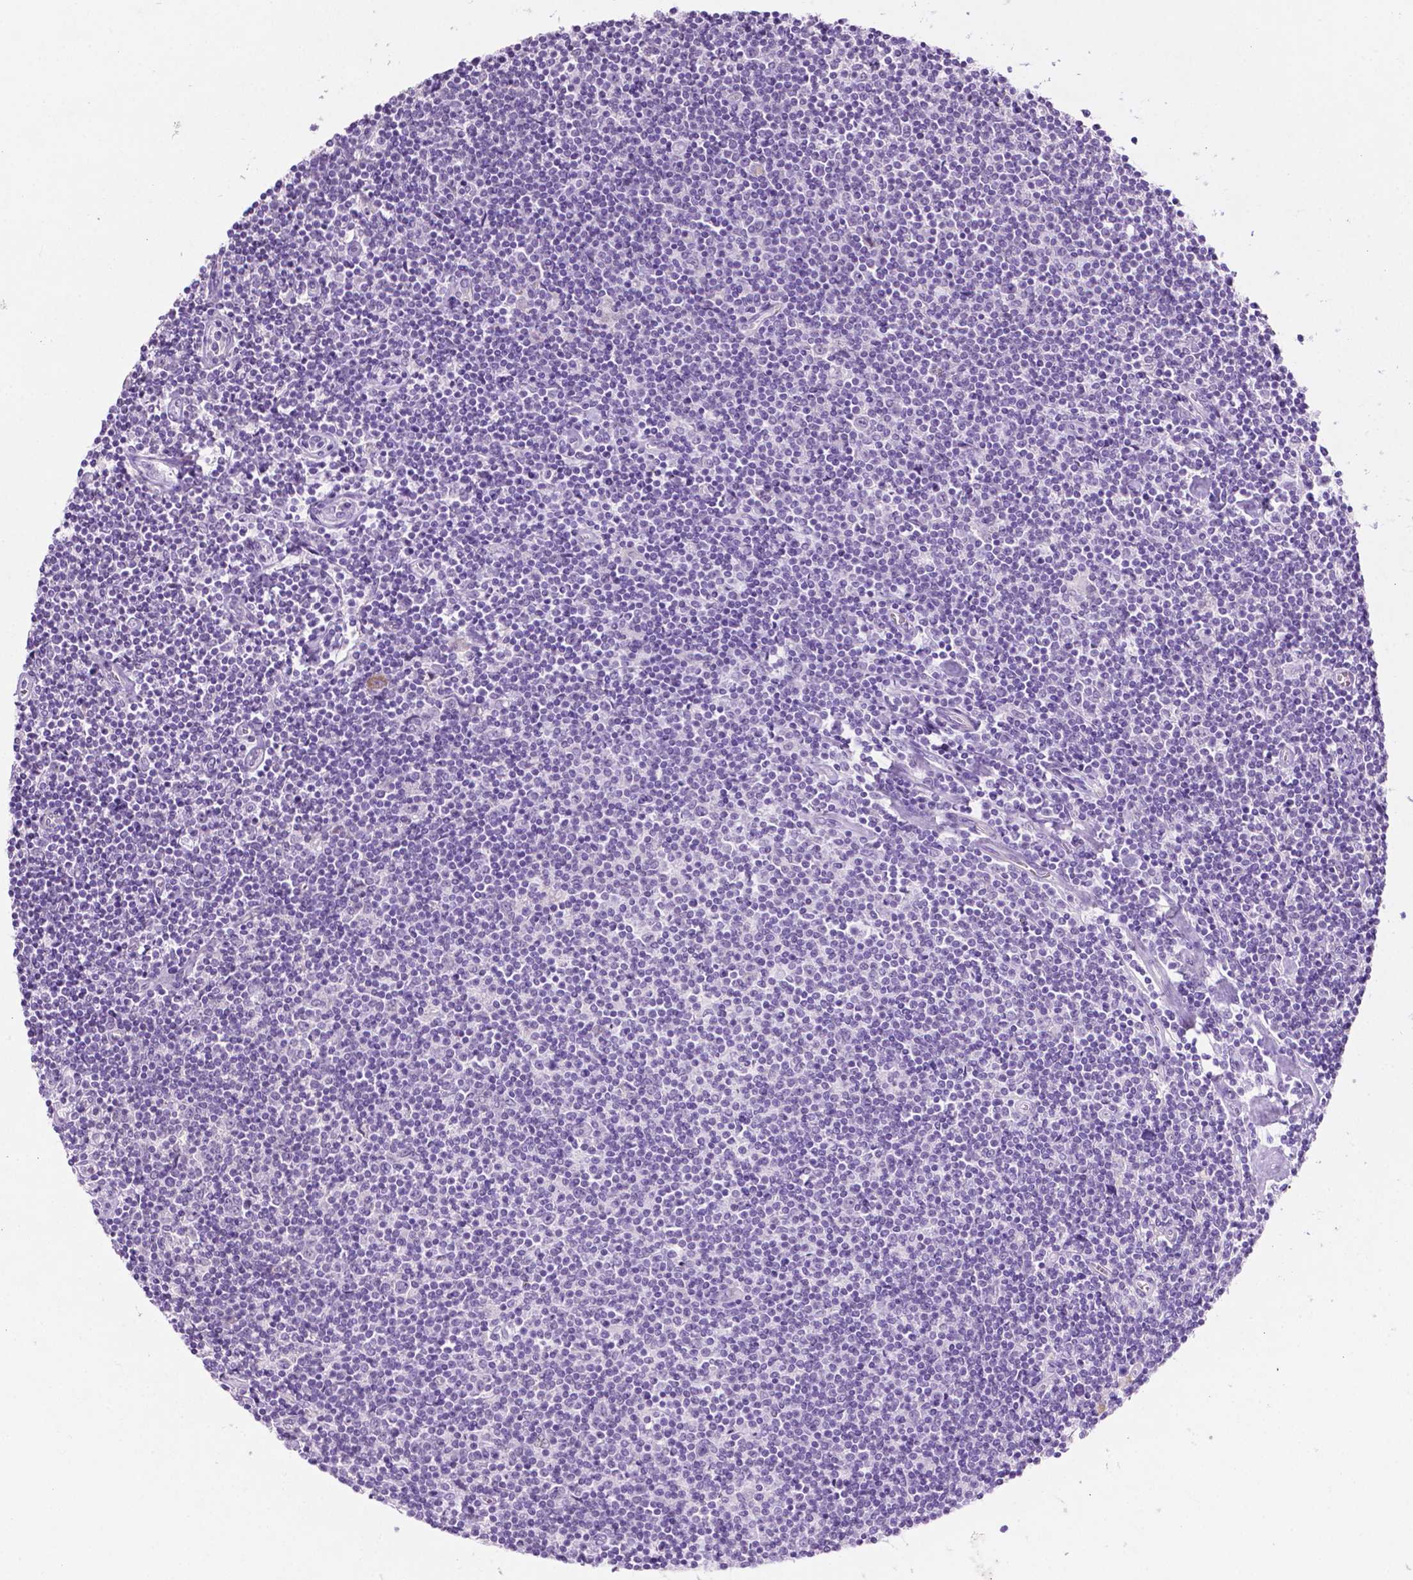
{"staining": {"intensity": "negative", "quantity": "none", "location": "none"}, "tissue": "lymphoma", "cell_type": "Tumor cells", "image_type": "cancer", "snomed": [{"axis": "morphology", "description": "Hodgkin's disease, NOS"}, {"axis": "topography", "description": "Lymph node"}], "caption": "This is a image of IHC staining of Hodgkin's disease, which shows no staining in tumor cells.", "gene": "PHGR1", "patient": {"sex": "male", "age": 40}}